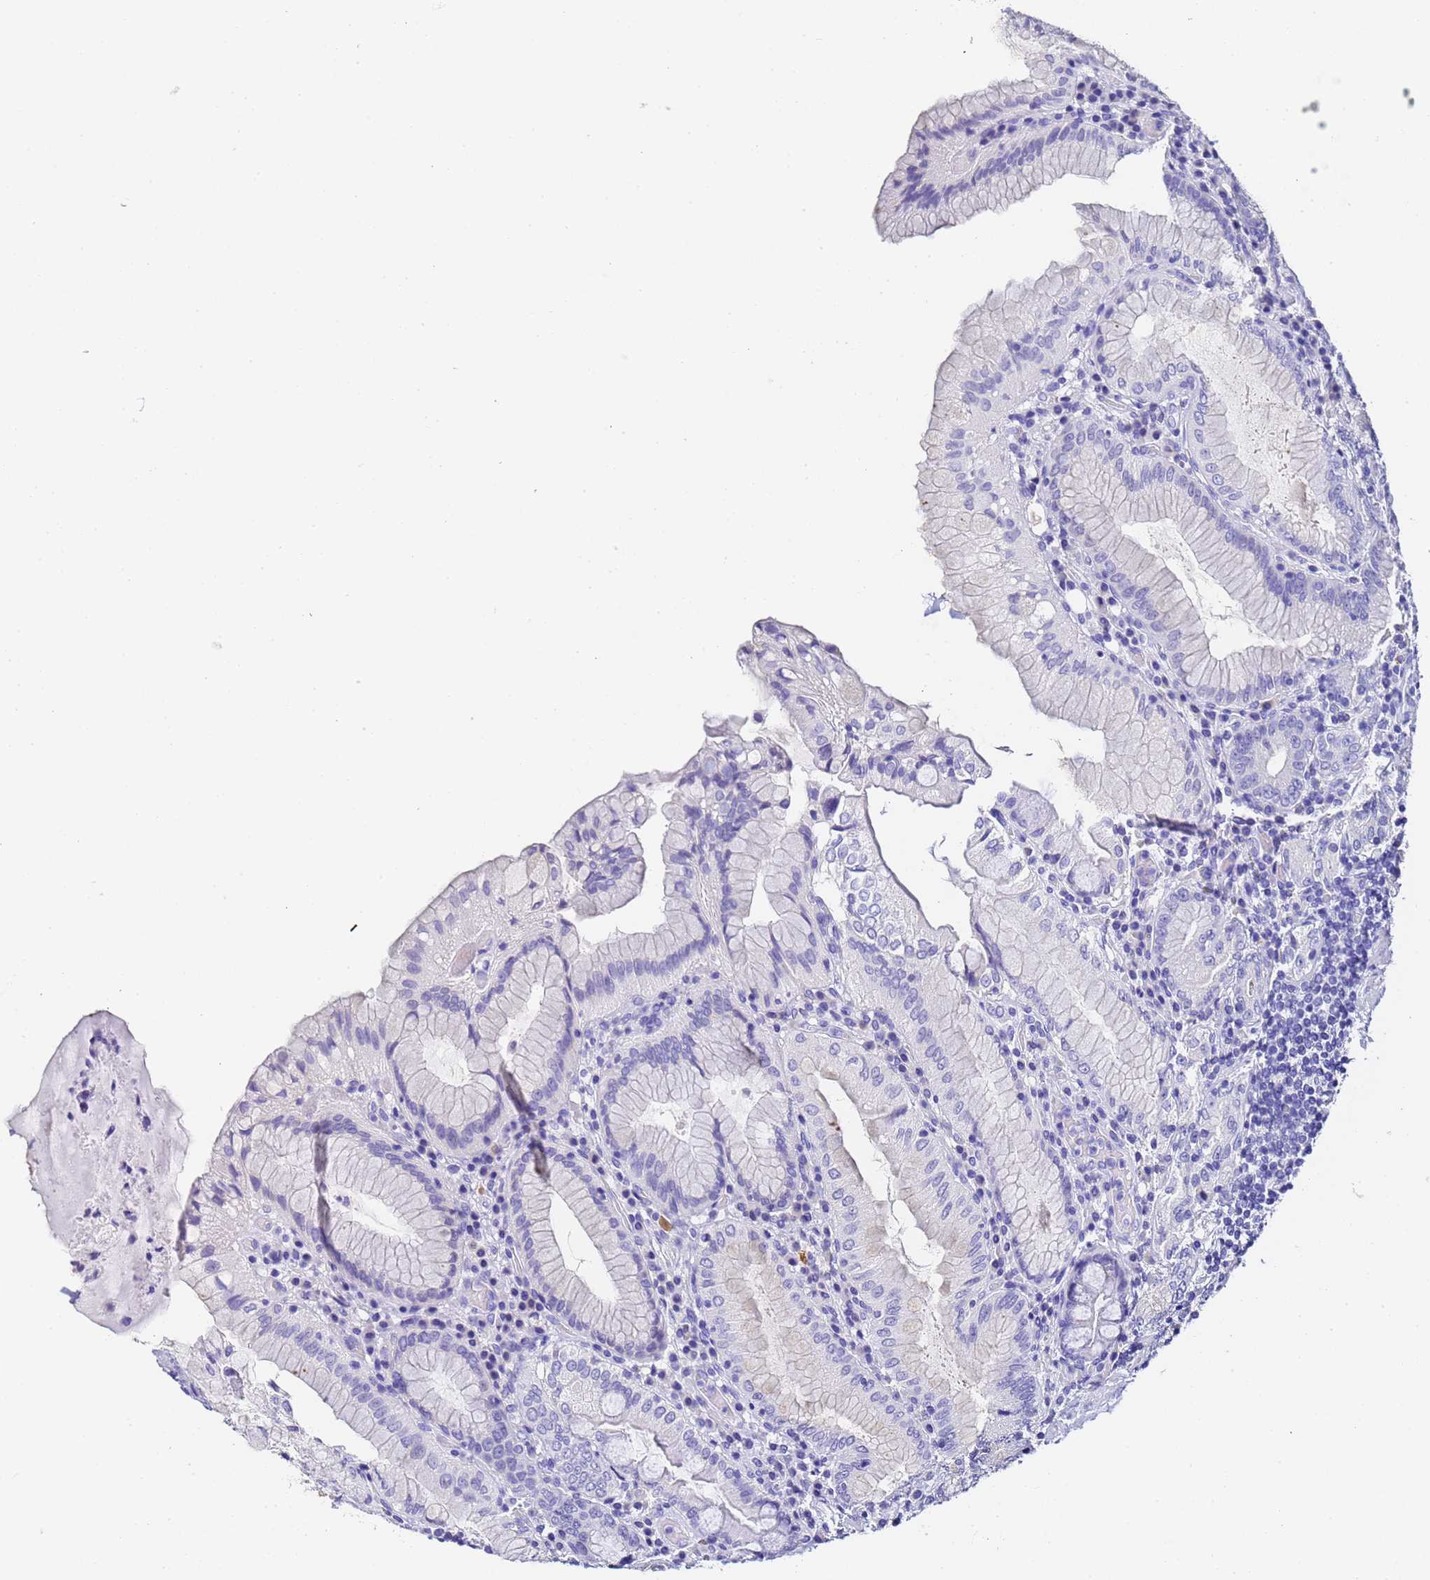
{"staining": {"intensity": "negative", "quantity": "none", "location": "none"}, "tissue": "stomach", "cell_type": "Glandular cells", "image_type": "normal", "snomed": [{"axis": "morphology", "description": "Normal tissue, NOS"}, {"axis": "topography", "description": "Stomach, upper"}, {"axis": "topography", "description": "Stomach, lower"}], "caption": "Immunohistochemistry (IHC) of benign stomach exhibits no staining in glandular cells.", "gene": "GABRA1", "patient": {"sex": "female", "age": 76}}